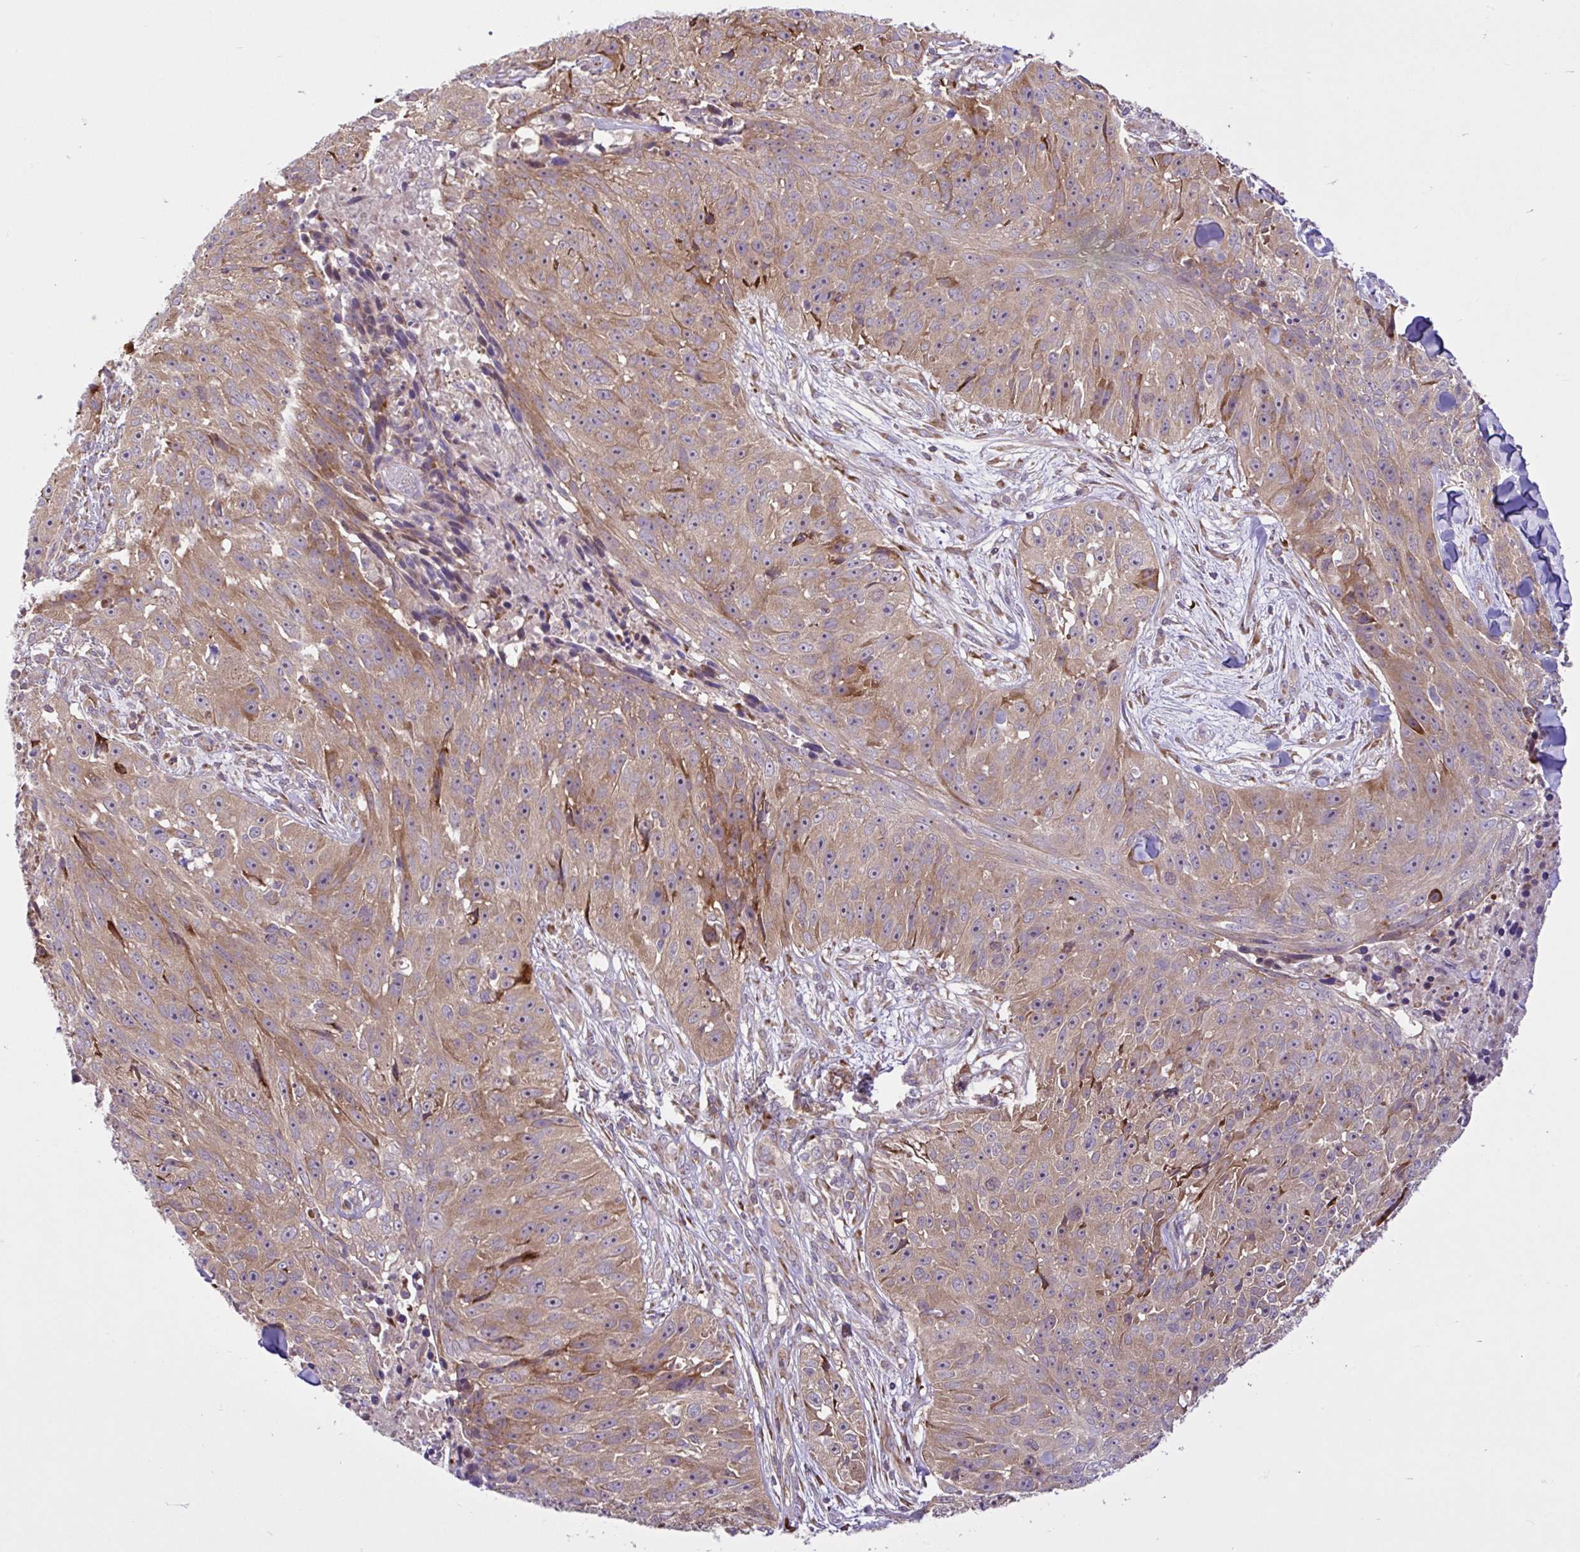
{"staining": {"intensity": "weak", "quantity": ">75%", "location": "cytoplasmic/membranous"}, "tissue": "skin cancer", "cell_type": "Tumor cells", "image_type": "cancer", "snomed": [{"axis": "morphology", "description": "Squamous cell carcinoma, NOS"}, {"axis": "topography", "description": "Skin"}], "caption": "Human skin squamous cell carcinoma stained with a protein marker shows weak staining in tumor cells.", "gene": "NTPCR", "patient": {"sex": "female", "age": 87}}